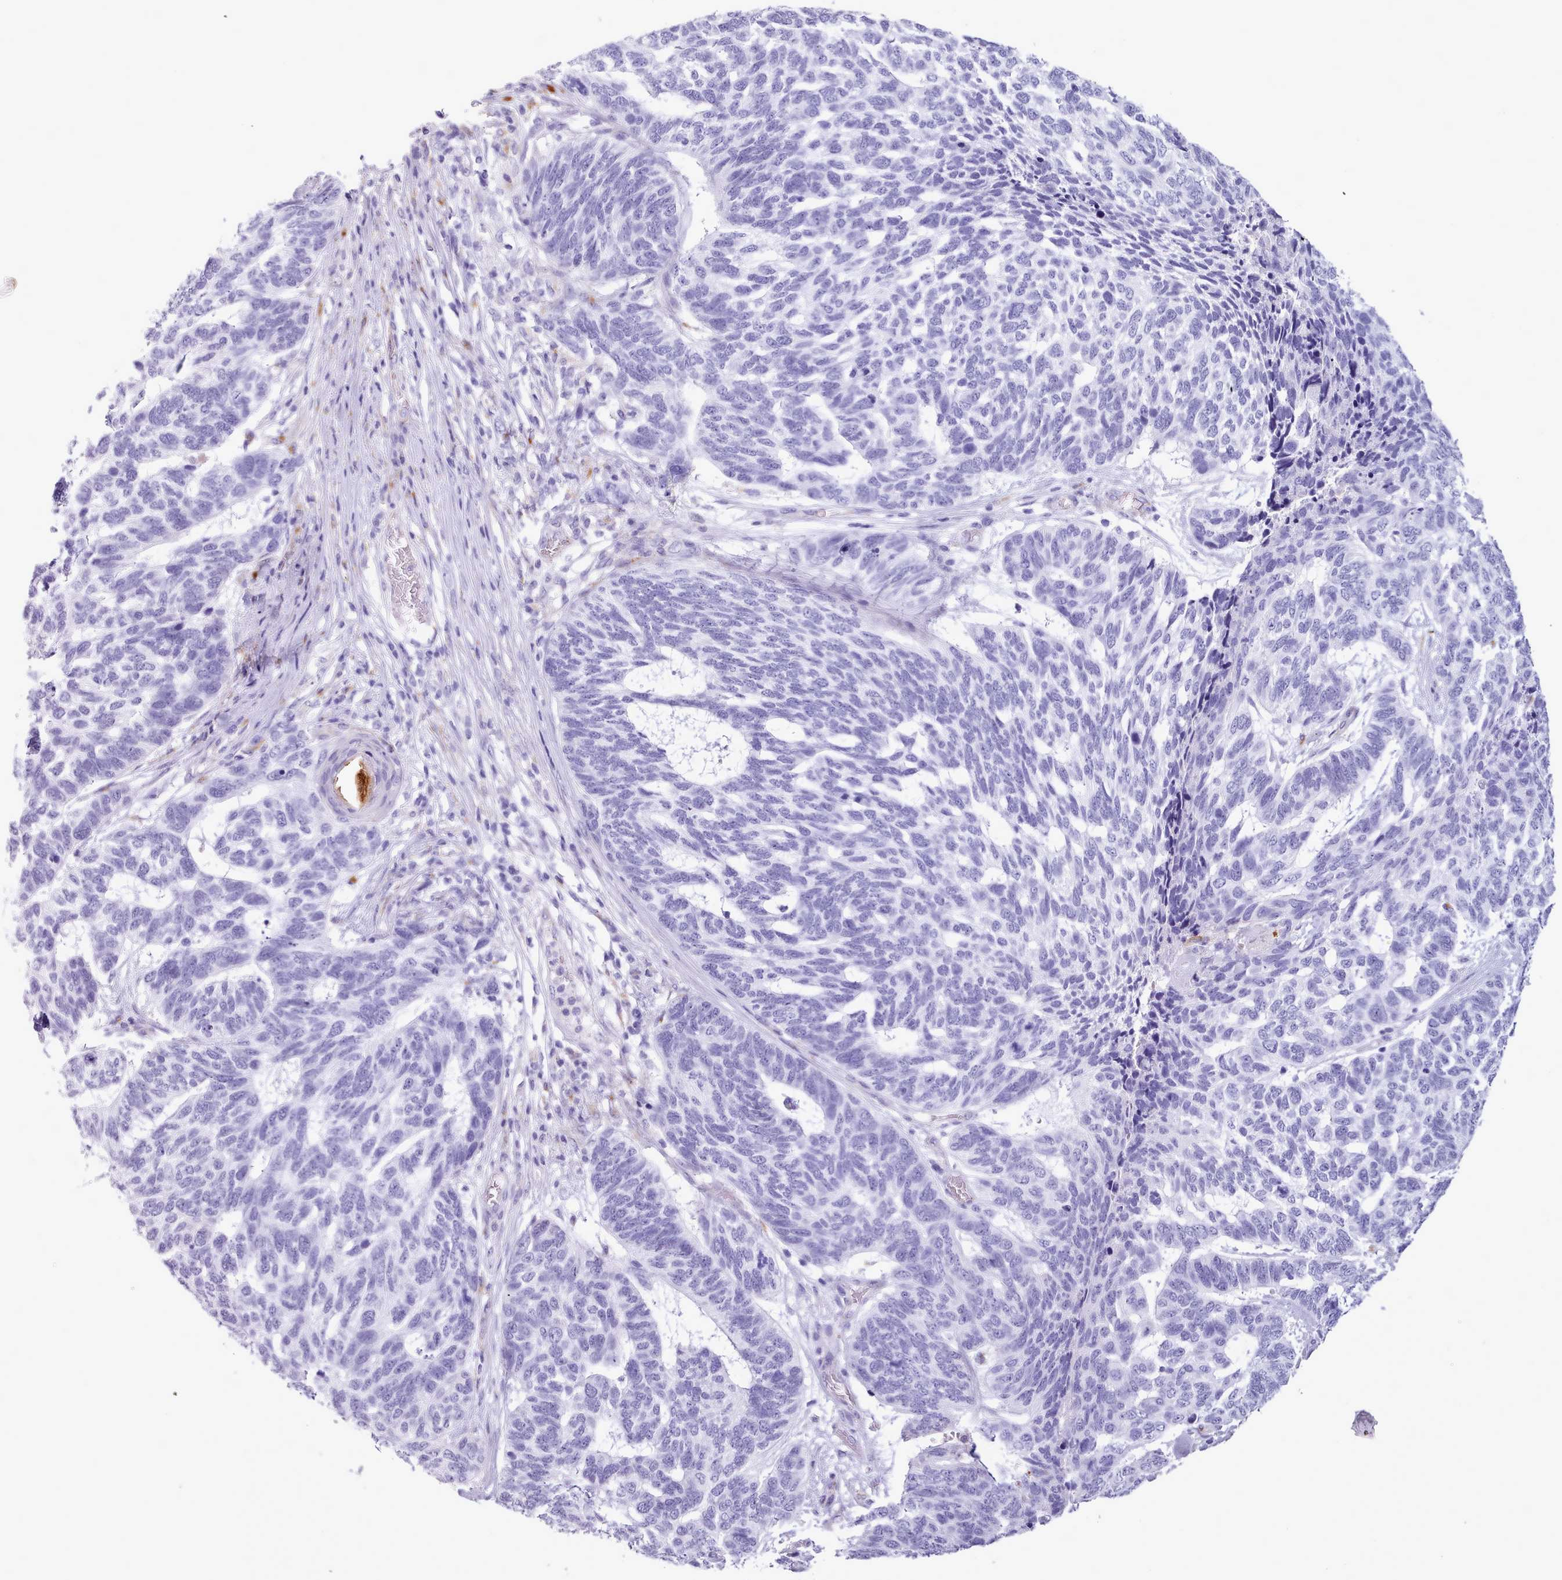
{"staining": {"intensity": "negative", "quantity": "none", "location": "none"}, "tissue": "skin cancer", "cell_type": "Tumor cells", "image_type": "cancer", "snomed": [{"axis": "morphology", "description": "Basal cell carcinoma"}, {"axis": "topography", "description": "Skin"}], "caption": "Tumor cells are negative for brown protein staining in skin basal cell carcinoma.", "gene": "GAA", "patient": {"sex": "female", "age": 65}}